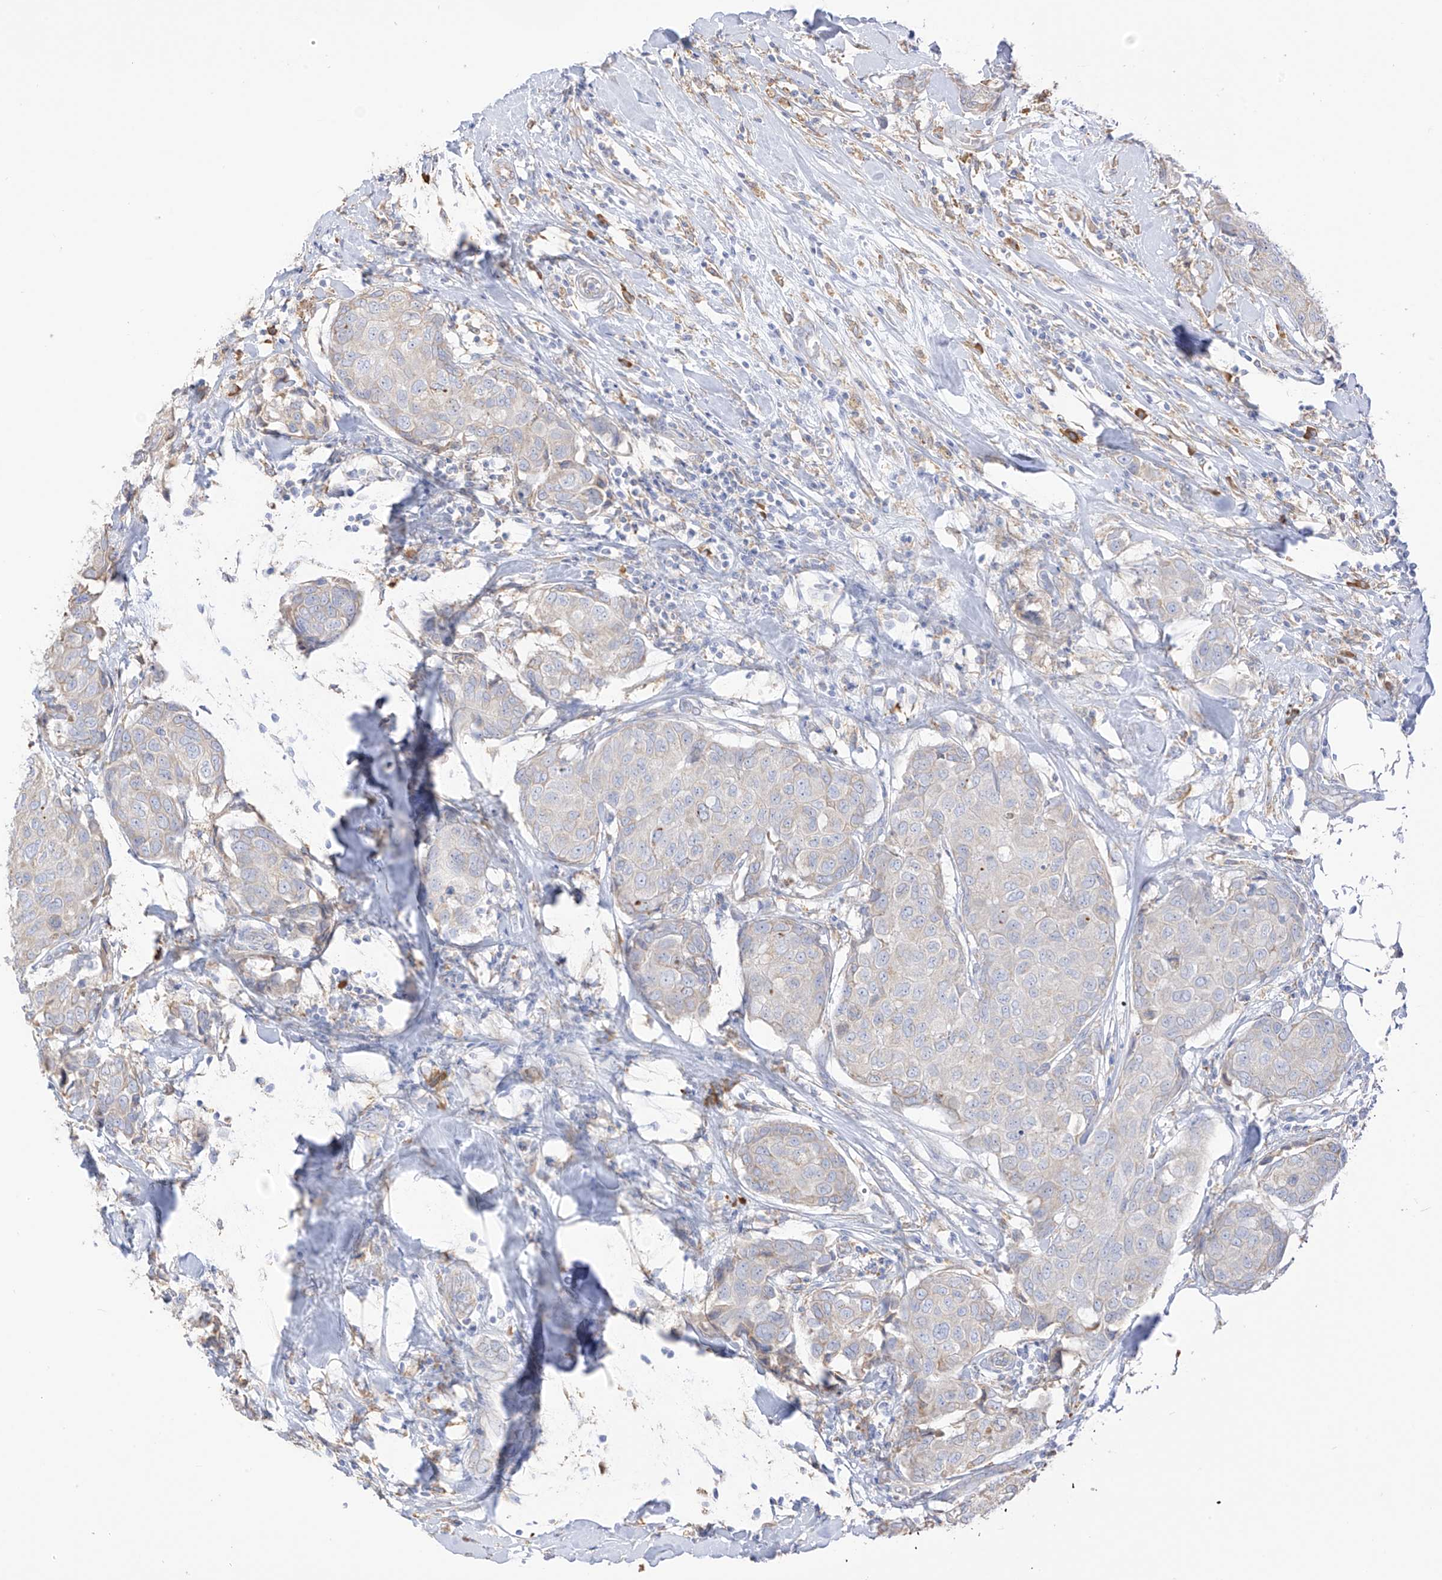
{"staining": {"intensity": "negative", "quantity": "none", "location": "none"}, "tissue": "breast cancer", "cell_type": "Tumor cells", "image_type": "cancer", "snomed": [{"axis": "morphology", "description": "Duct carcinoma"}, {"axis": "topography", "description": "Breast"}], "caption": "DAB immunohistochemical staining of breast infiltrating ductal carcinoma exhibits no significant staining in tumor cells.", "gene": "PDIA6", "patient": {"sex": "female", "age": 80}}